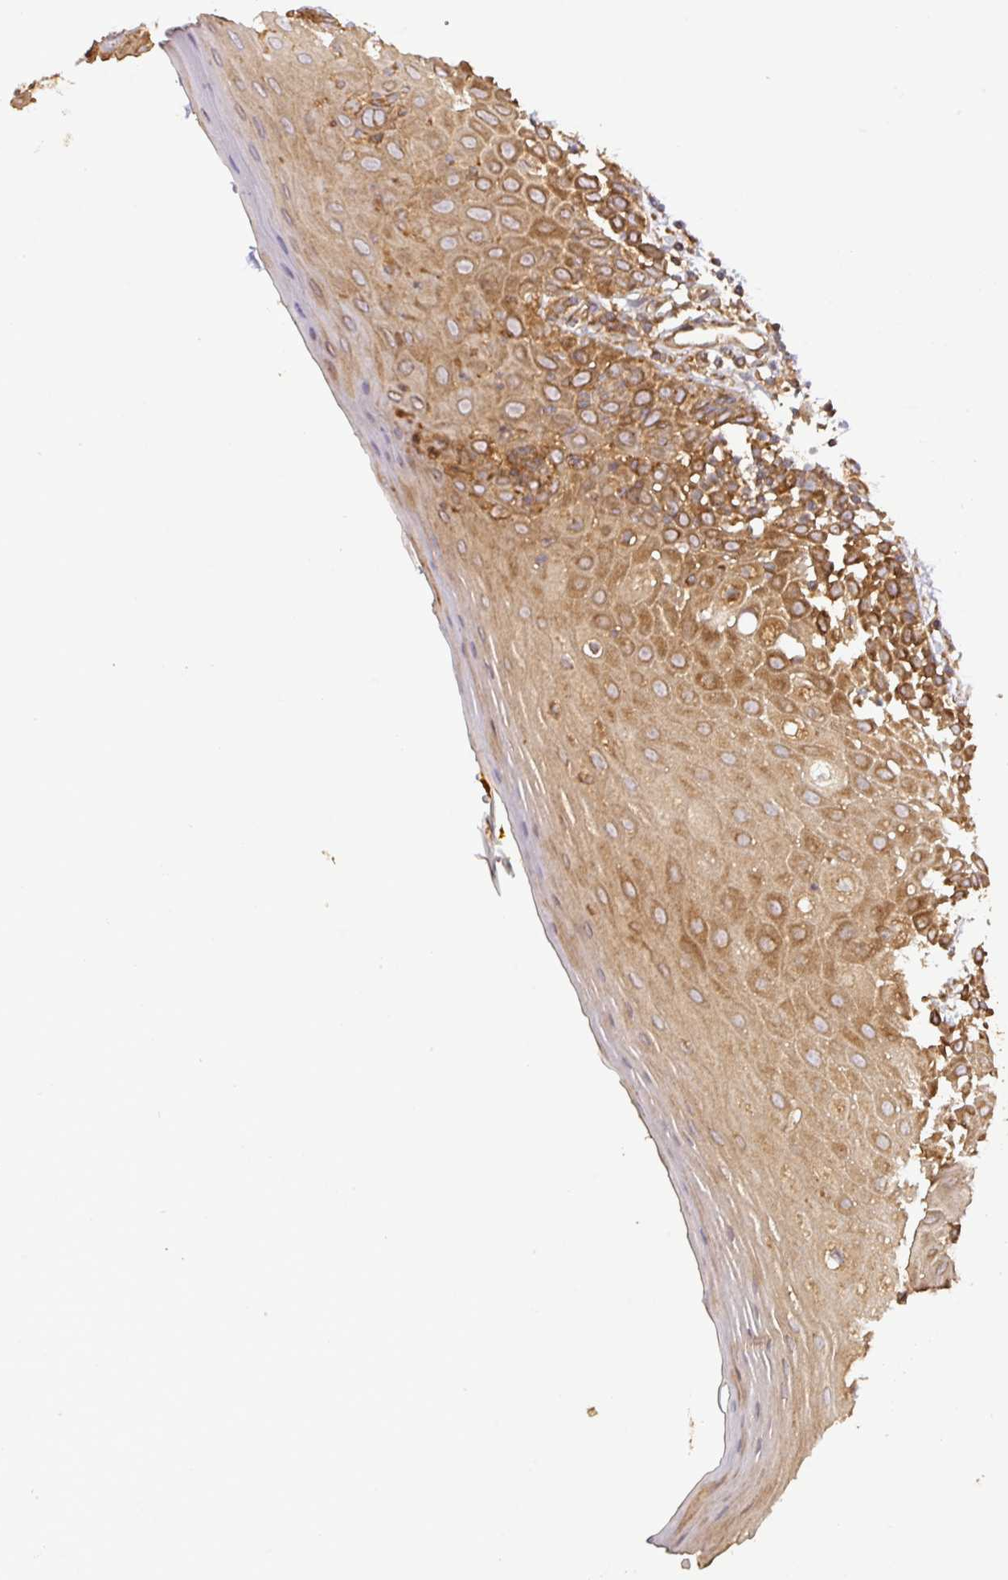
{"staining": {"intensity": "strong", "quantity": "25%-75%", "location": "cytoplasmic/membranous"}, "tissue": "oral mucosa", "cell_type": "Squamous epithelial cells", "image_type": "normal", "snomed": [{"axis": "morphology", "description": "Normal tissue, NOS"}, {"axis": "morphology", "description": "Squamous cell carcinoma, NOS"}, {"axis": "topography", "description": "Oral tissue"}, {"axis": "topography", "description": "Tounge, NOS"}, {"axis": "topography", "description": "Head-Neck"}], "caption": "High-magnification brightfield microscopy of benign oral mucosa stained with DAB (brown) and counterstained with hematoxylin (blue). squamous epithelial cells exhibit strong cytoplasmic/membranous staining is seen in about25%-75% of cells. (DAB IHC with brightfield microscopy, high magnification).", "gene": "GSPT1", "patient": {"sex": "male", "age": 76}}